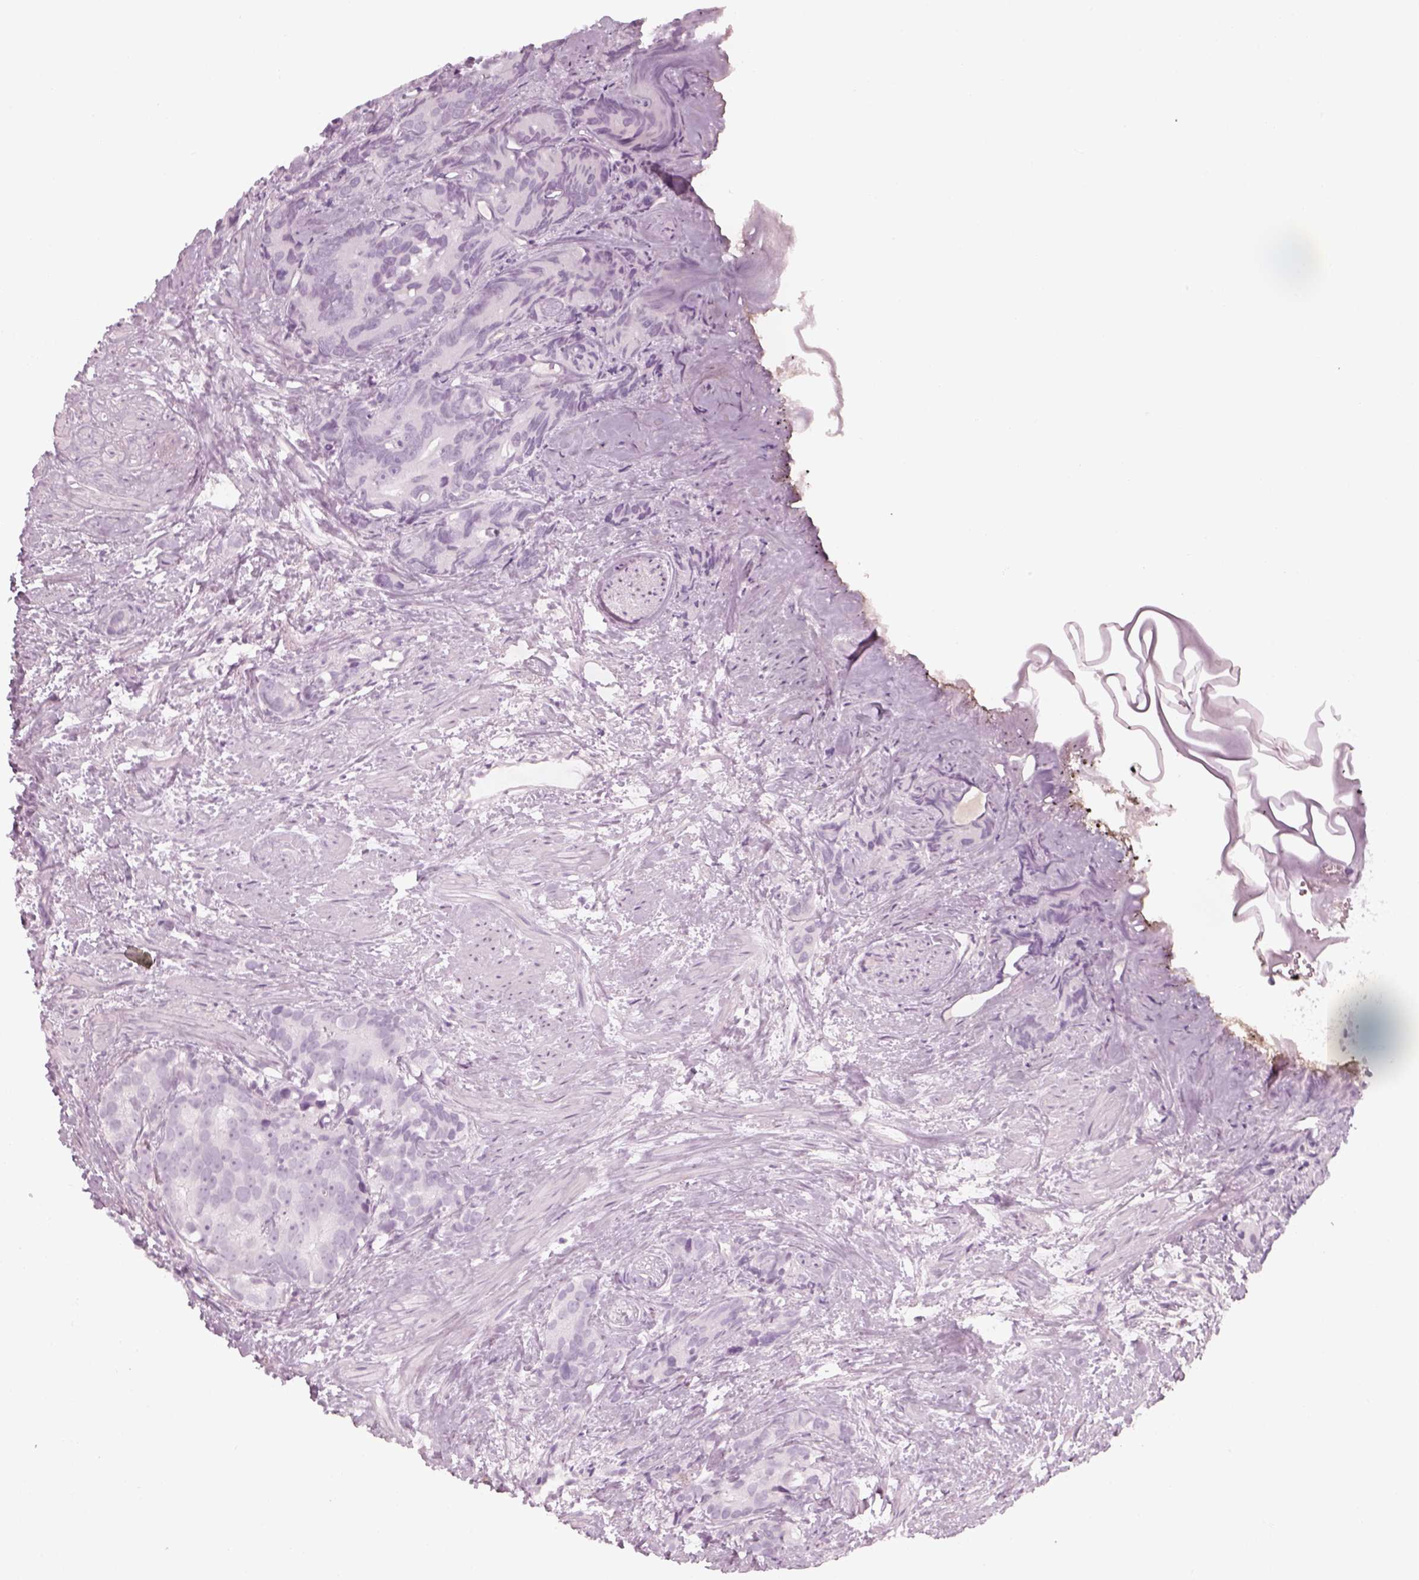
{"staining": {"intensity": "negative", "quantity": "none", "location": "none"}, "tissue": "prostate cancer", "cell_type": "Tumor cells", "image_type": "cancer", "snomed": [{"axis": "morphology", "description": "Adenocarcinoma, High grade"}, {"axis": "topography", "description": "Prostate"}], "caption": "Immunohistochemistry (IHC) photomicrograph of human prostate cancer (adenocarcinoma (high-grade)) stained for a protein (brown), which shows no positivity in tumor cells.", "gene": "GAS2L2", "patient": {"sex": "male", "age": 90}}